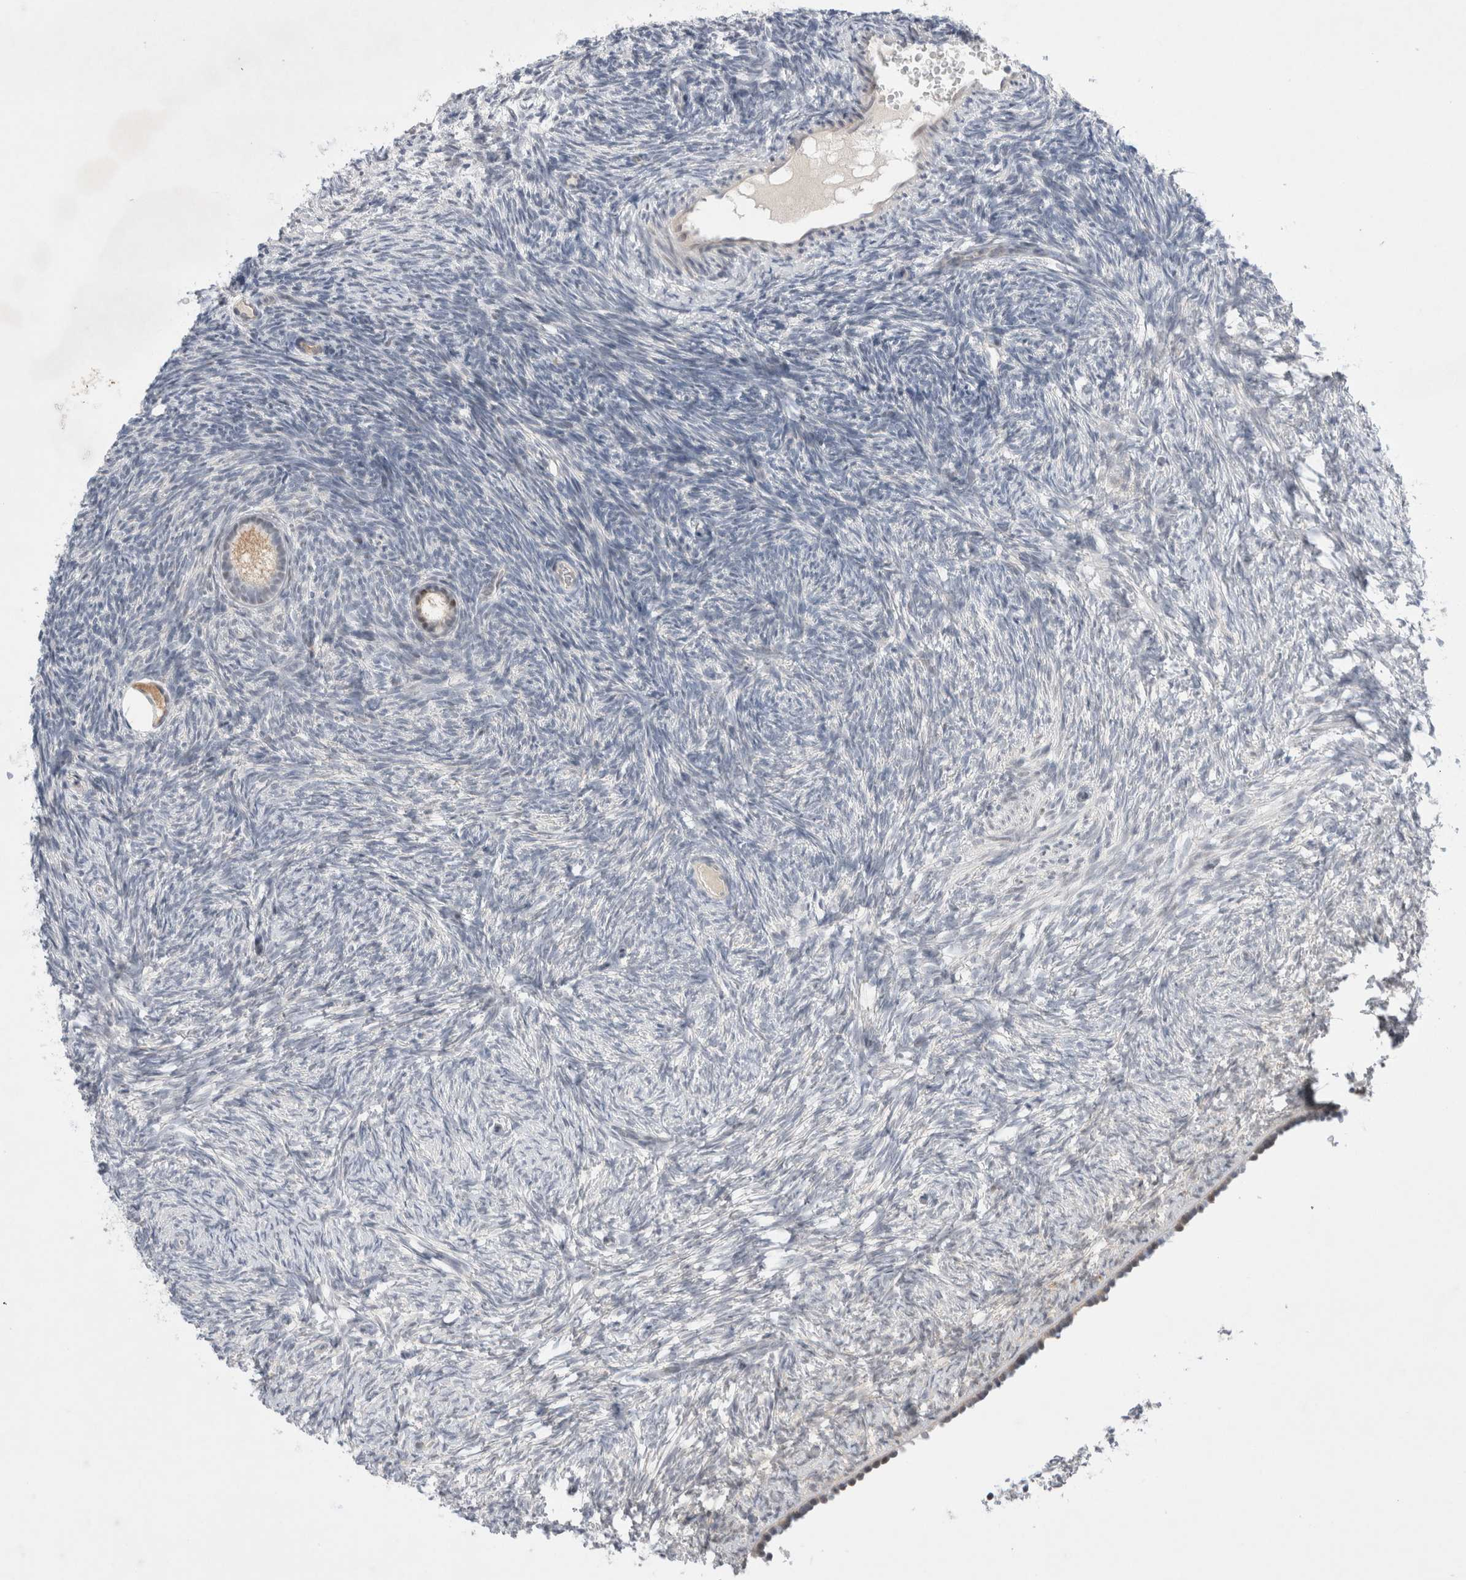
{"staining": {"intensity": "moderate", "quantity": ">75%", "location": "cytoplasmic/membranous"}, "tissue": "ovary", "cell_type": "Follicle cells", "image_type": "normal", "snomed": [{"axis": "morphology", "description": "Normal tissue, NOS"}, {"axis": "topography", "description": "Ovary"}], "caption": "Protein expression analysis of benign human ovary reveals moderate cytoplasmic/membranous positivity in about >75% of follicle cells.", "gene": "WIPF2", "patient": {"sex": "female", "age": 34}}